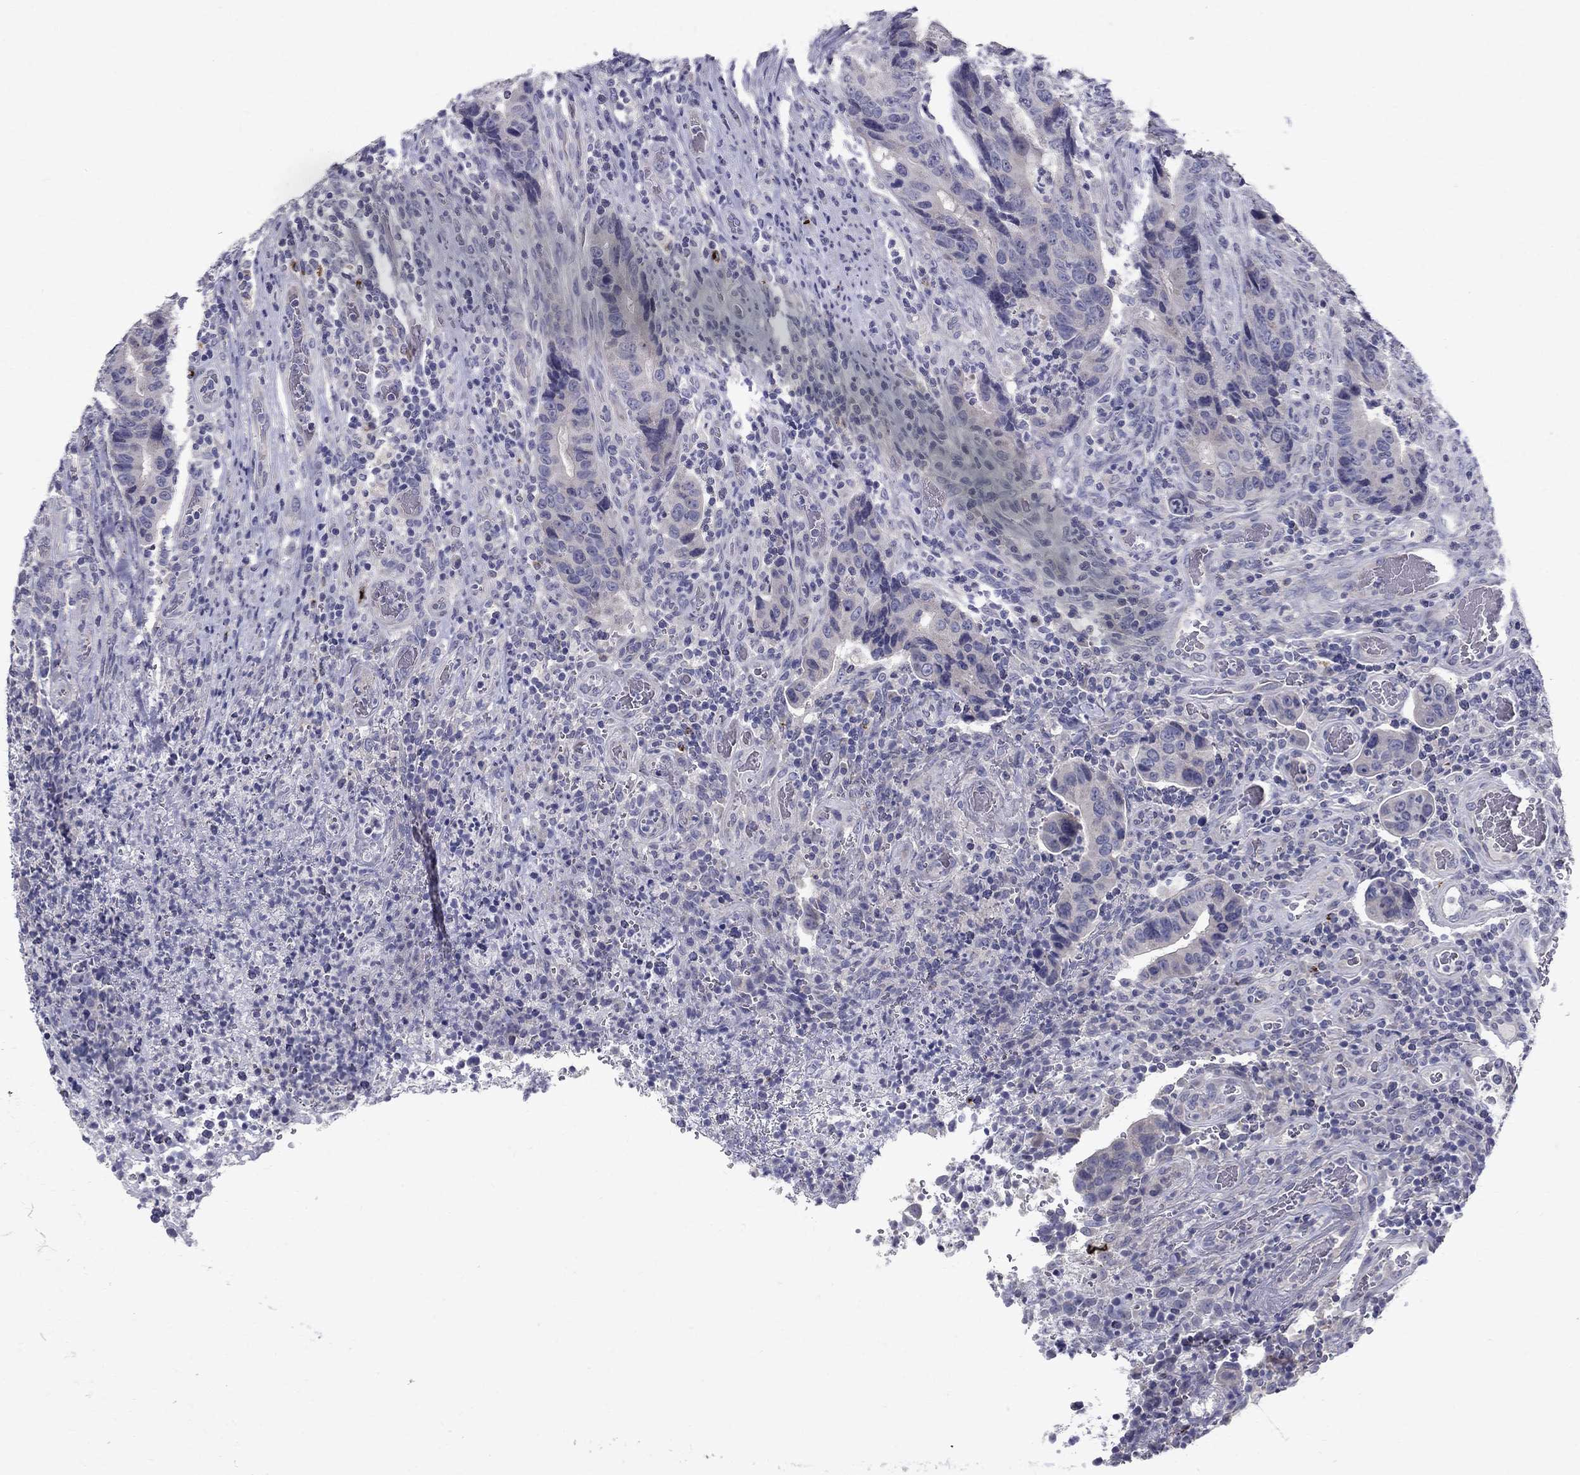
{"staining": {"intensity": "negative", "quantity": "none", "location": "none"}, "tissue": "colorectal cancer", "cell_type": "Tumor cells", "image_type": "cancer", "snomed": [{"axis": "morphology", "description": "Adenocarcinoma, NOS"}, {"axis": "topography", "description": "Colon"}], "caption": "IHC micrograph of neoplastic tissue: human colorectal cancer stained with DAB (3,3'-diaminobenzidine) reveals no significant protein staining in tumor cells. (DAB (3,3'-diaminobenzidine) immunohistochemistry, high magnification).", "gene": "TP53TG5", "patient": {"sex": "female", "age": 56}}